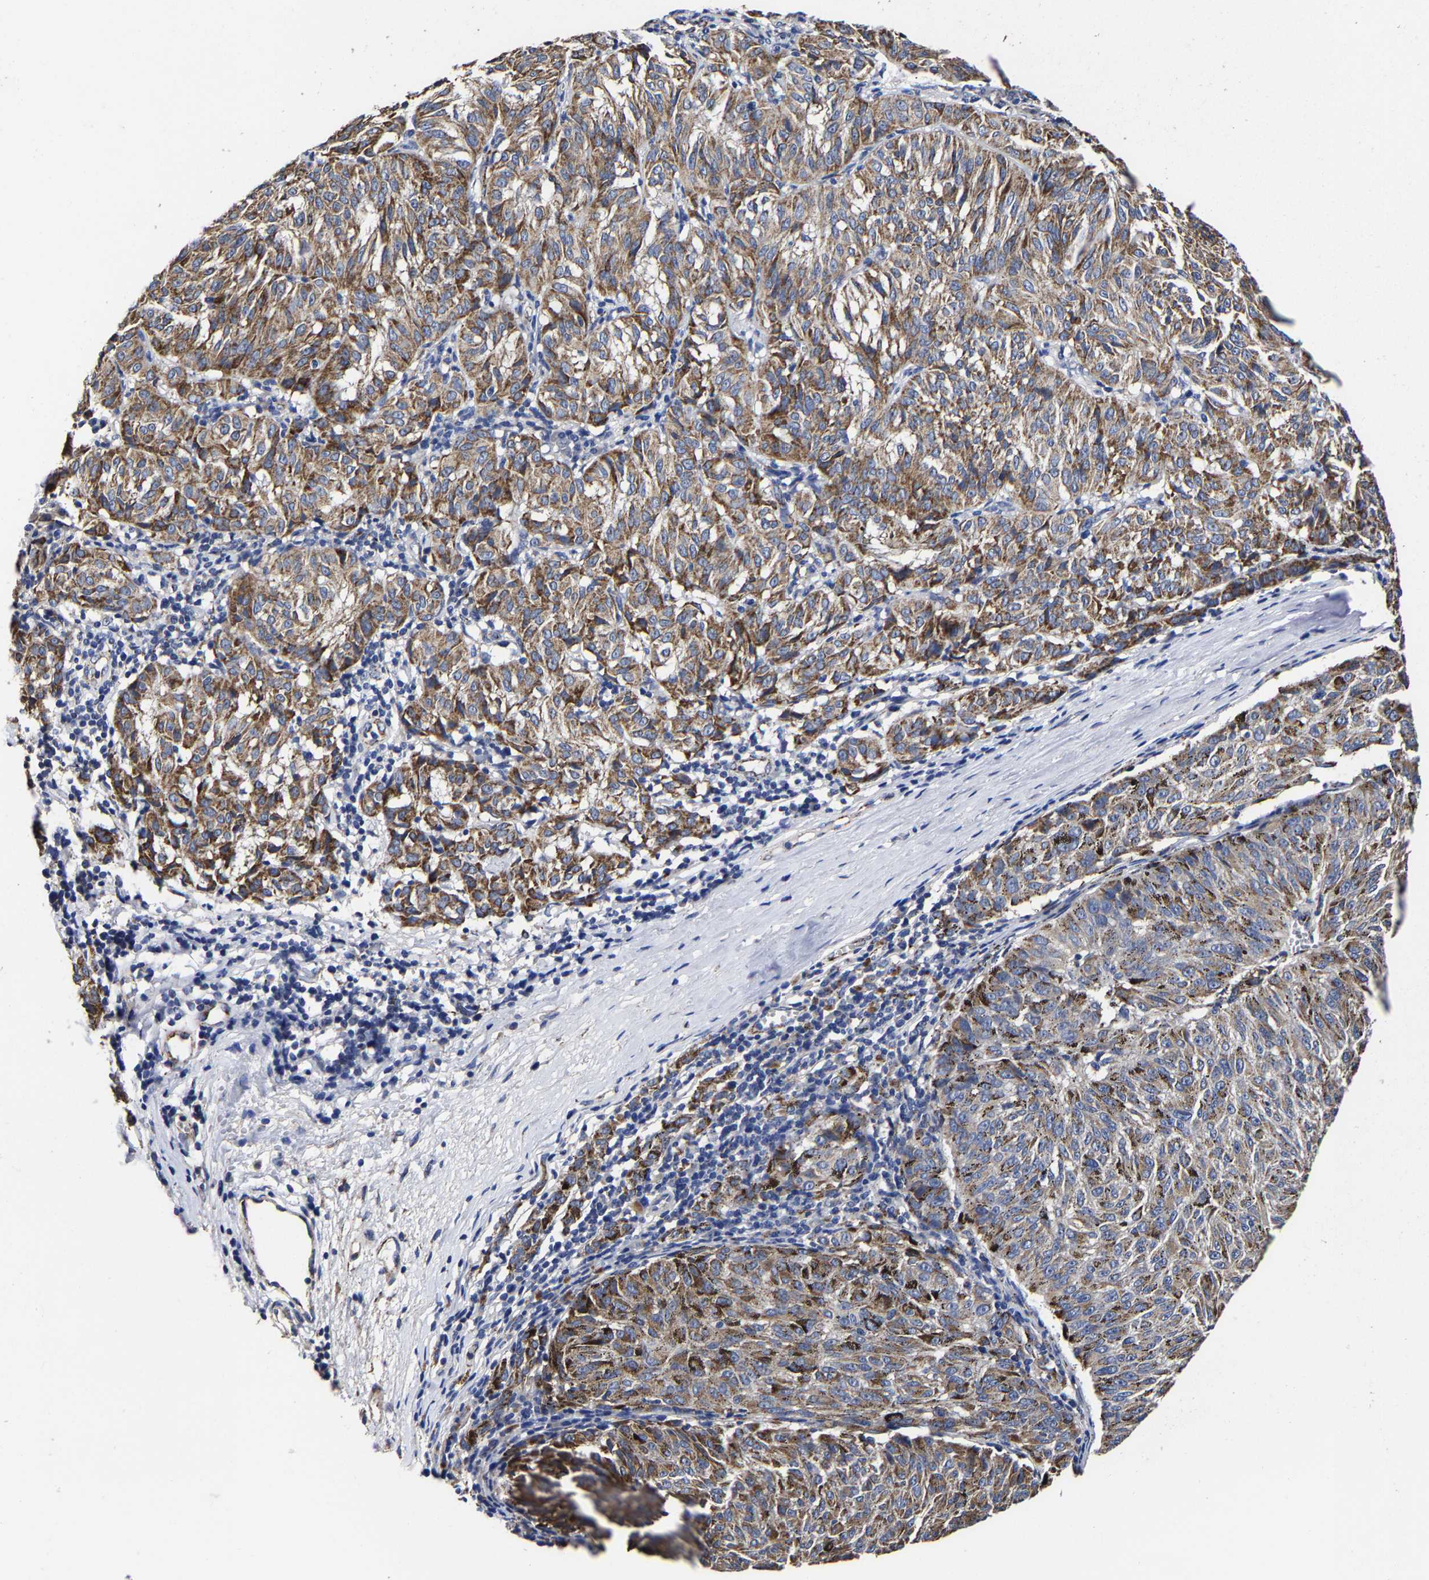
{"staining": {"intensity": "moderate", "quantity": ">75%", "location": "cytoplasmic/membranous"}, "tissue": "melanoma", "cell_type": "Tumor cells", "image_type": "cancer", "snomed": [{"axis": "morphology", "description": "Malignant melanoma, NOS"}, {"axis": "topography", "description": "Skin"}], "caption": "Malignant melanoma stained with a brown dye shows moderate cytoplasmic/membranous positive positivity in about >75% of tumor cells.", "gene": "AASS", "patient": {"sex": "female", "age": 72}}